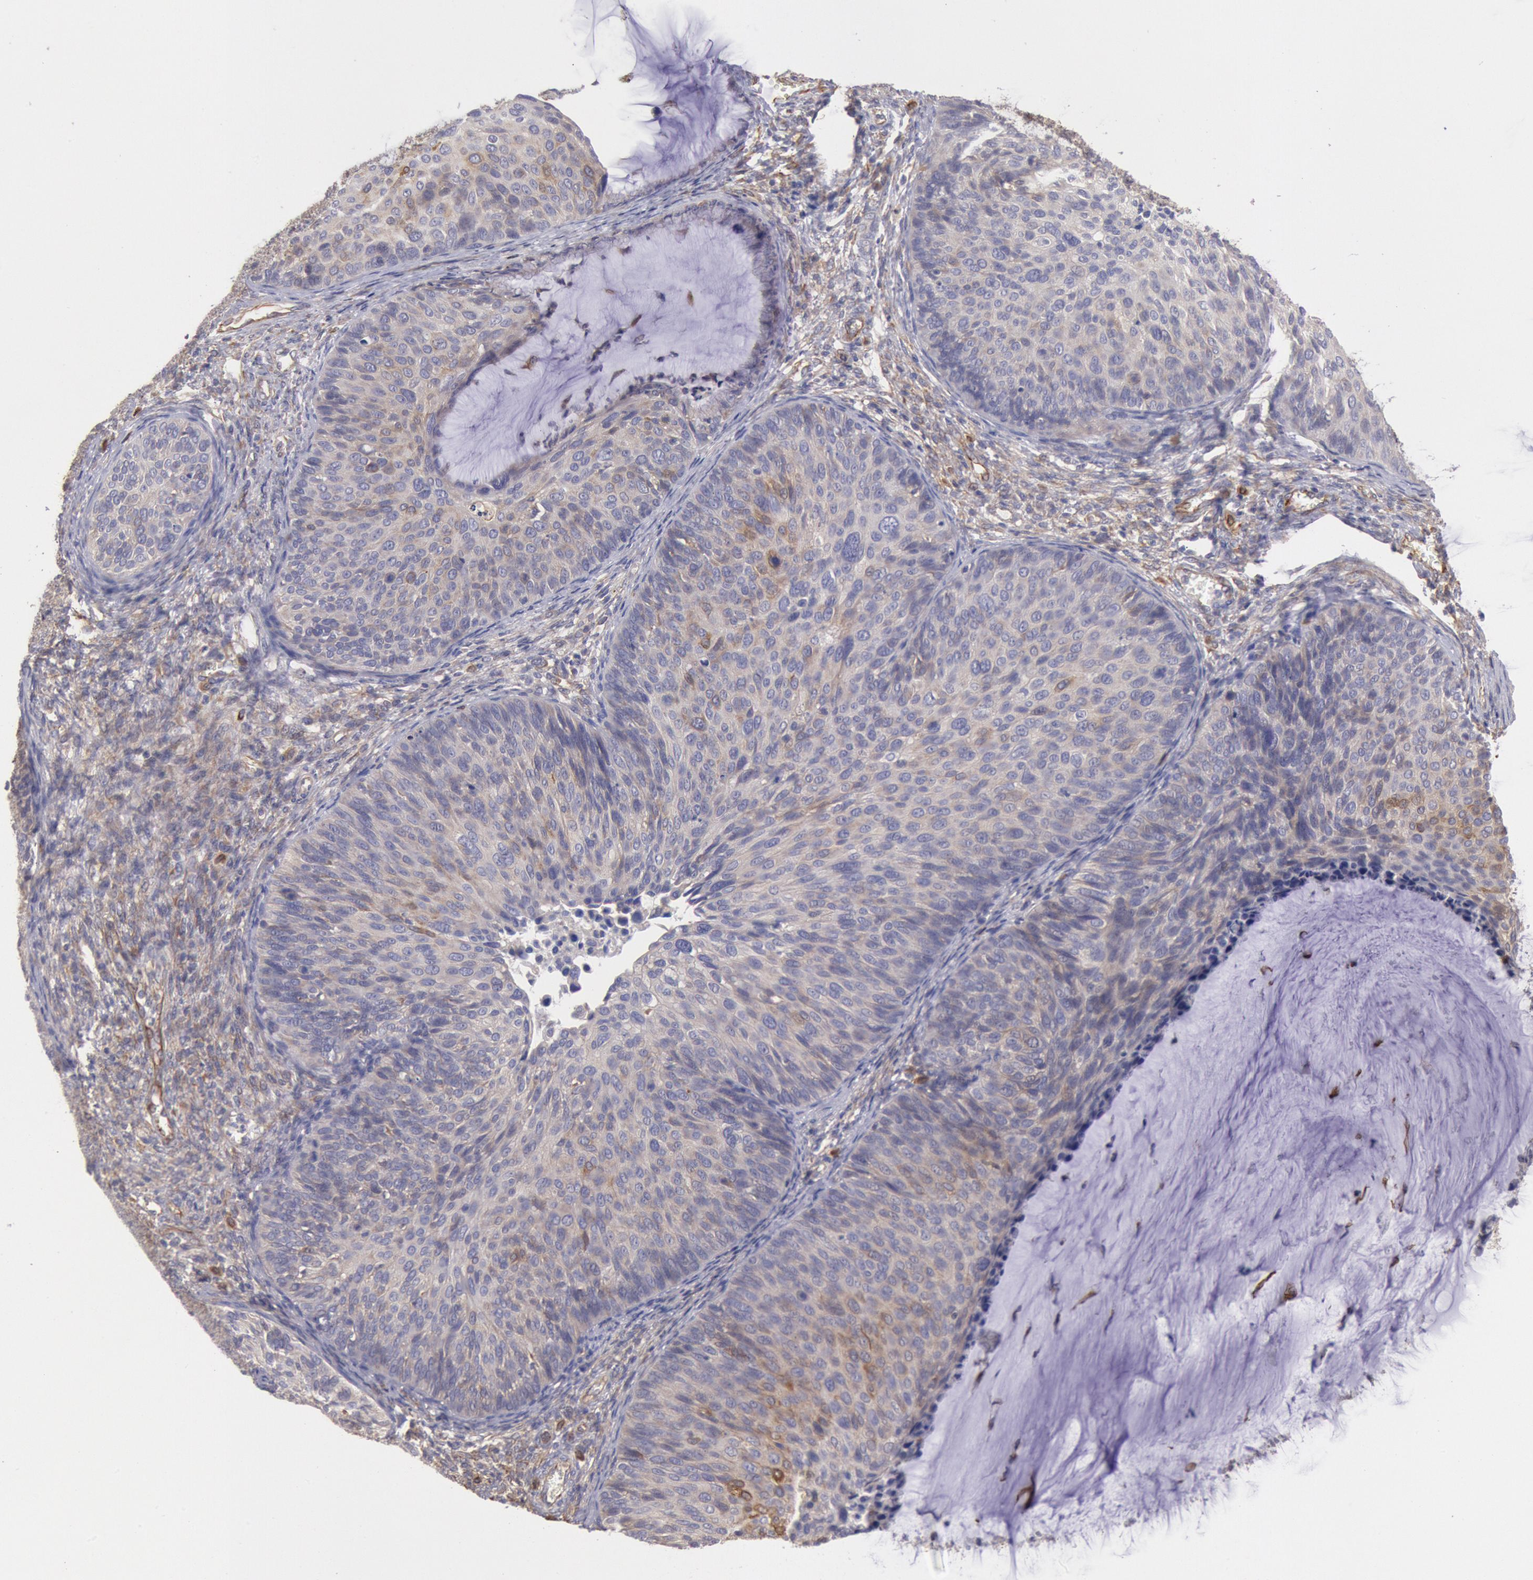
{"staining": {"intensity": "weak", "quantity": "<25%", "location": "cytoplasmic/membranous"}, "tissue": "cervical cancer", "cell_type": "Tumor cells", "image_type": "cancer", "snomed": [{"axis": "morphology", "description": "Squamous cell carcinoma, NOS"}, {"axis": "topography", "description": "Cervix"}], "caption": "This is an immunohistochemistry (IHC) photomicrograph of cervical squamous cell carcinoma. There is no positivity in tumor cells.", "gene": "RNF139", "patient": {"sex": "female", "age": 36}}